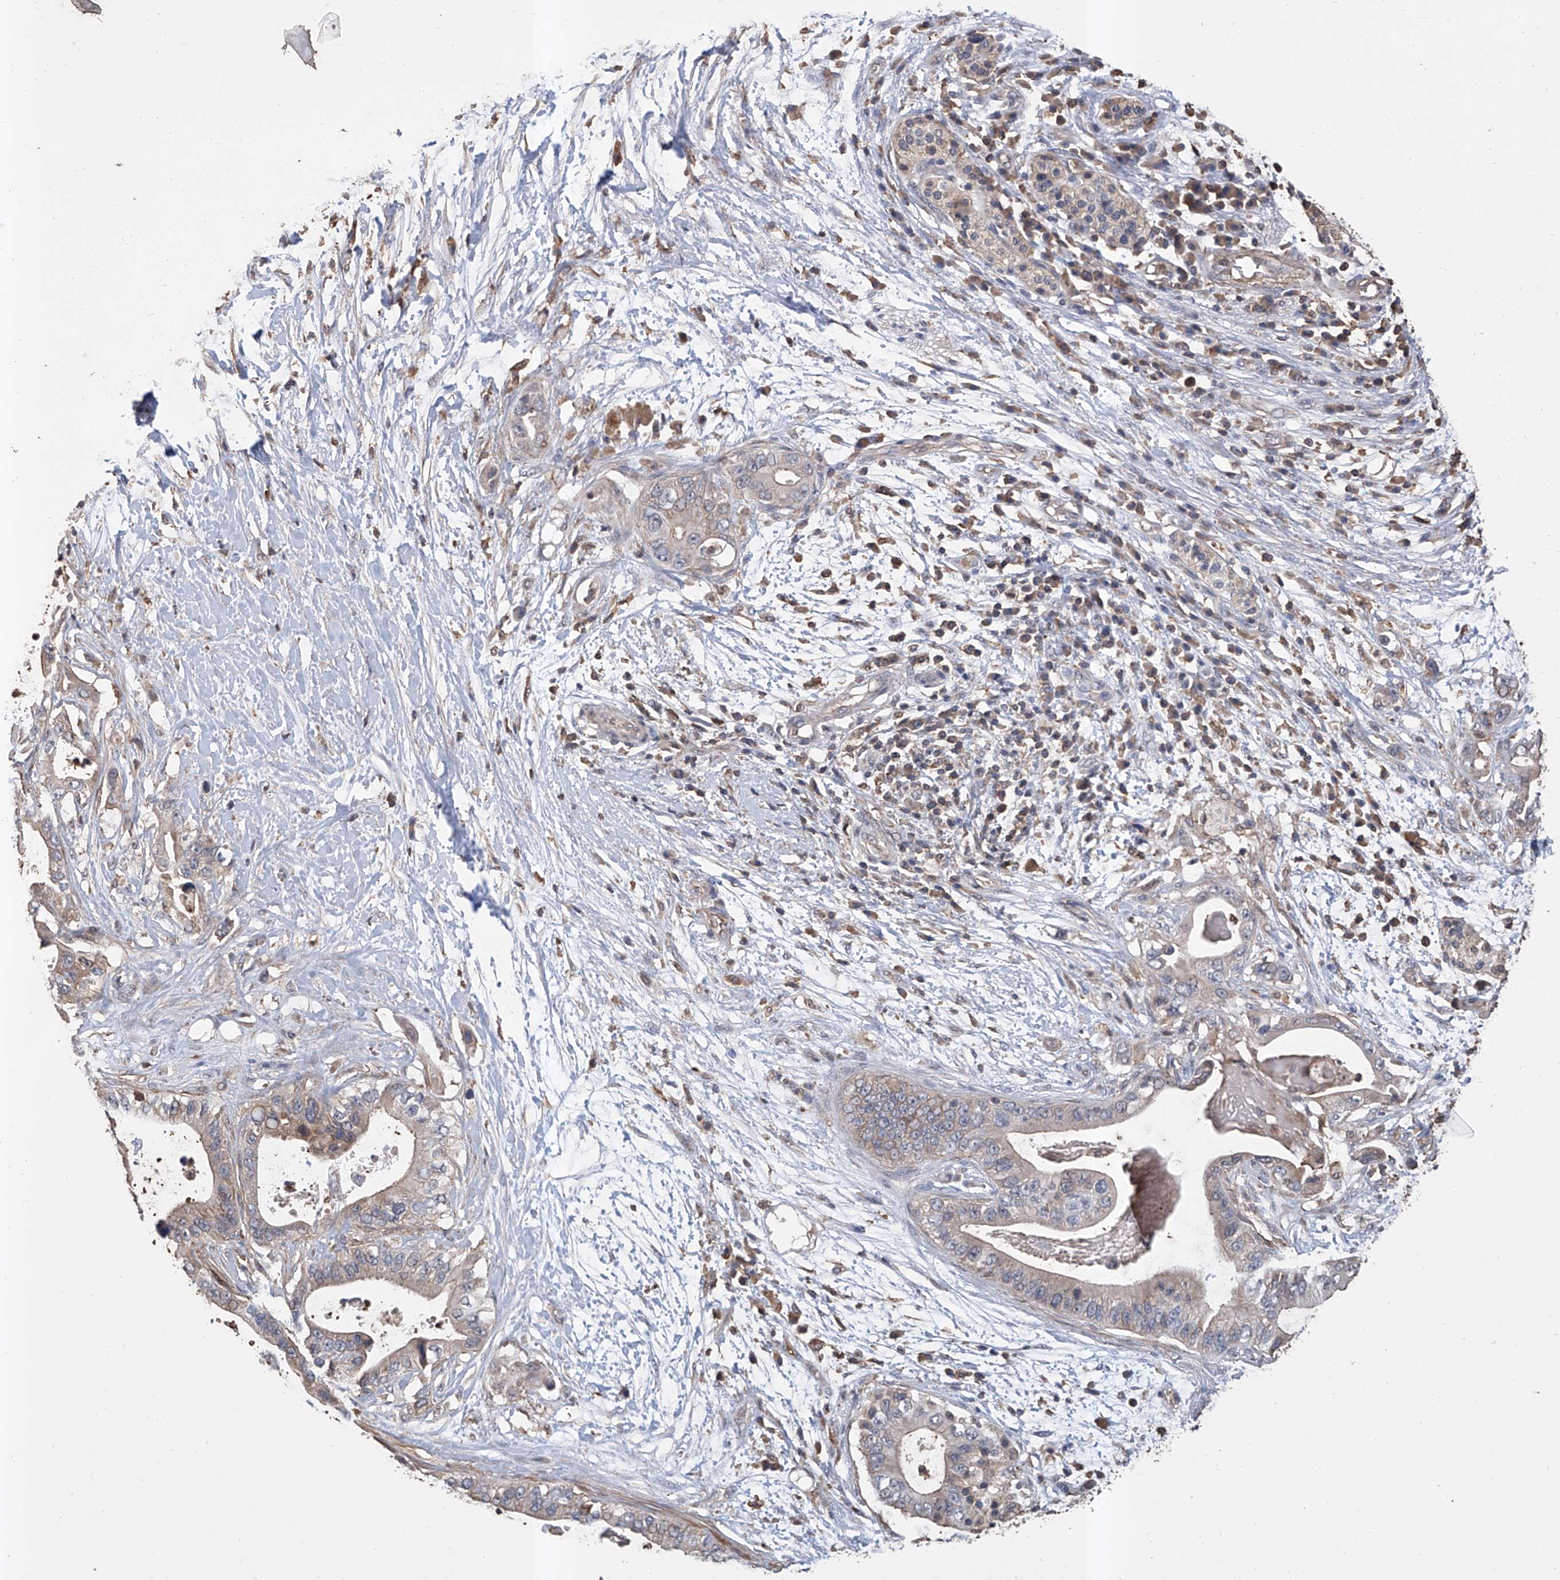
{"staining": {"intensity": "weak", "quantity": "25%-75%", "location": "cytoplasmic/membranous"}, "tissue": "pancreatic cancer", "cell_type": "Tumor cells", "image_type": "cancer", "snomed": [{"axis": "morphology", "description": "Adenocarcinoma, NOS"}, {"axis": "topography", "description": "Pancreas"}], "caption": "Immunohistochemical staining of pancreatic adenocarcinoma displays low levels of weak cytoplasmic/membranous protein positivity in approximately 25%-75% of tumor cells.", "gene": "GPT", "patient": {"sex": "male", "age": 77}}